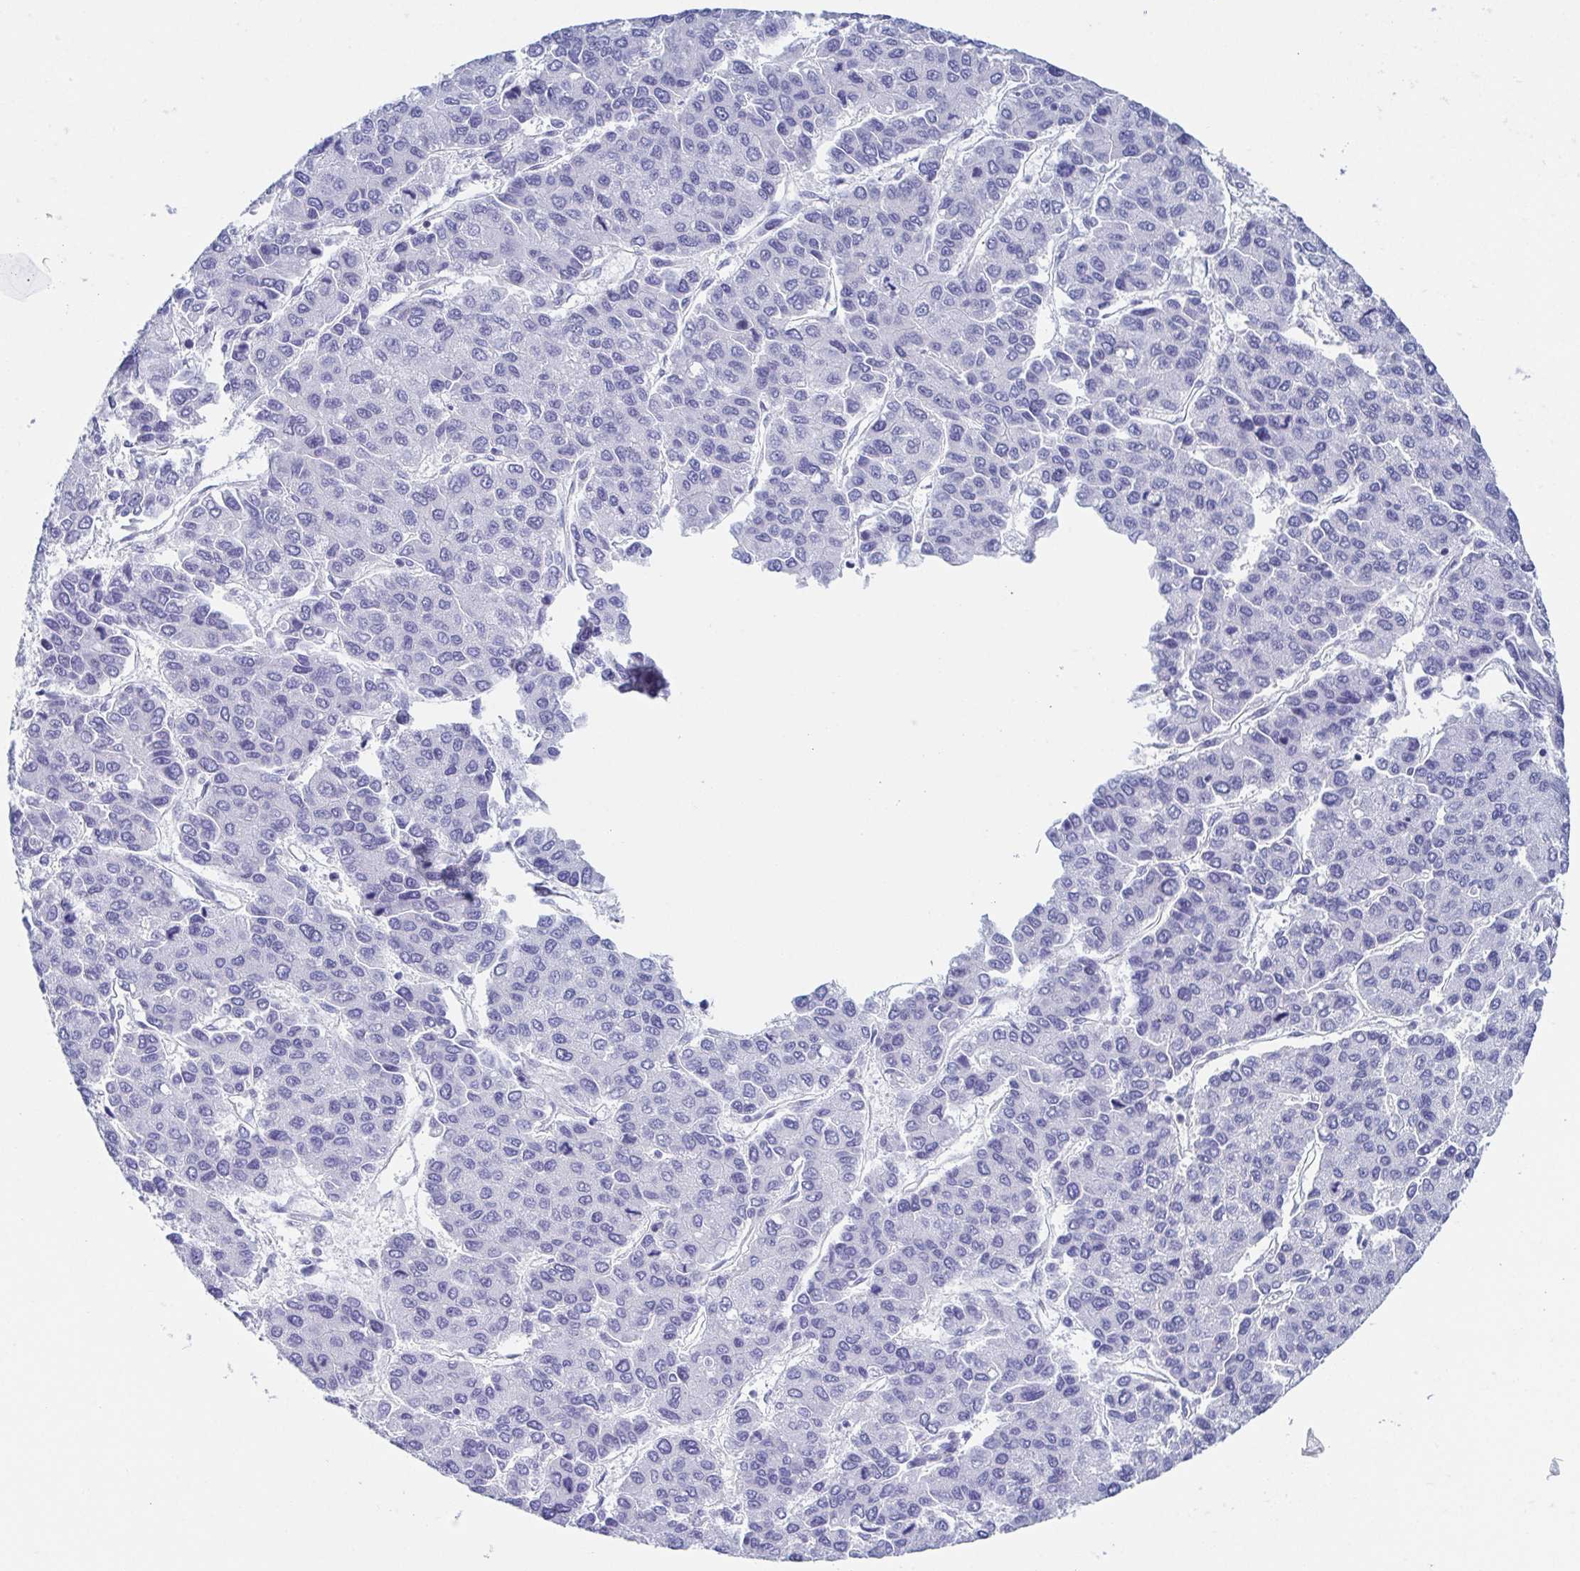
{"staining": {"intensity": "negative", "quantity": "none", "location": "none"}, "tissue": "liver cancer", "cell_type": "Tumor cells", "image_type": "cancer", "snomed": [{"axis": "morphology", "description": "Carcinoma, Hepatocellular, NOS"}, {"axis": "topography", "description": "Liver"}], "caption": "Immunohistochemistry (IHC) of human liver hepatocellular carcinoma reveals no expression in tumor cells.", "gene": "HTR2A", "patient": {"sex": "female", "age": 66}}